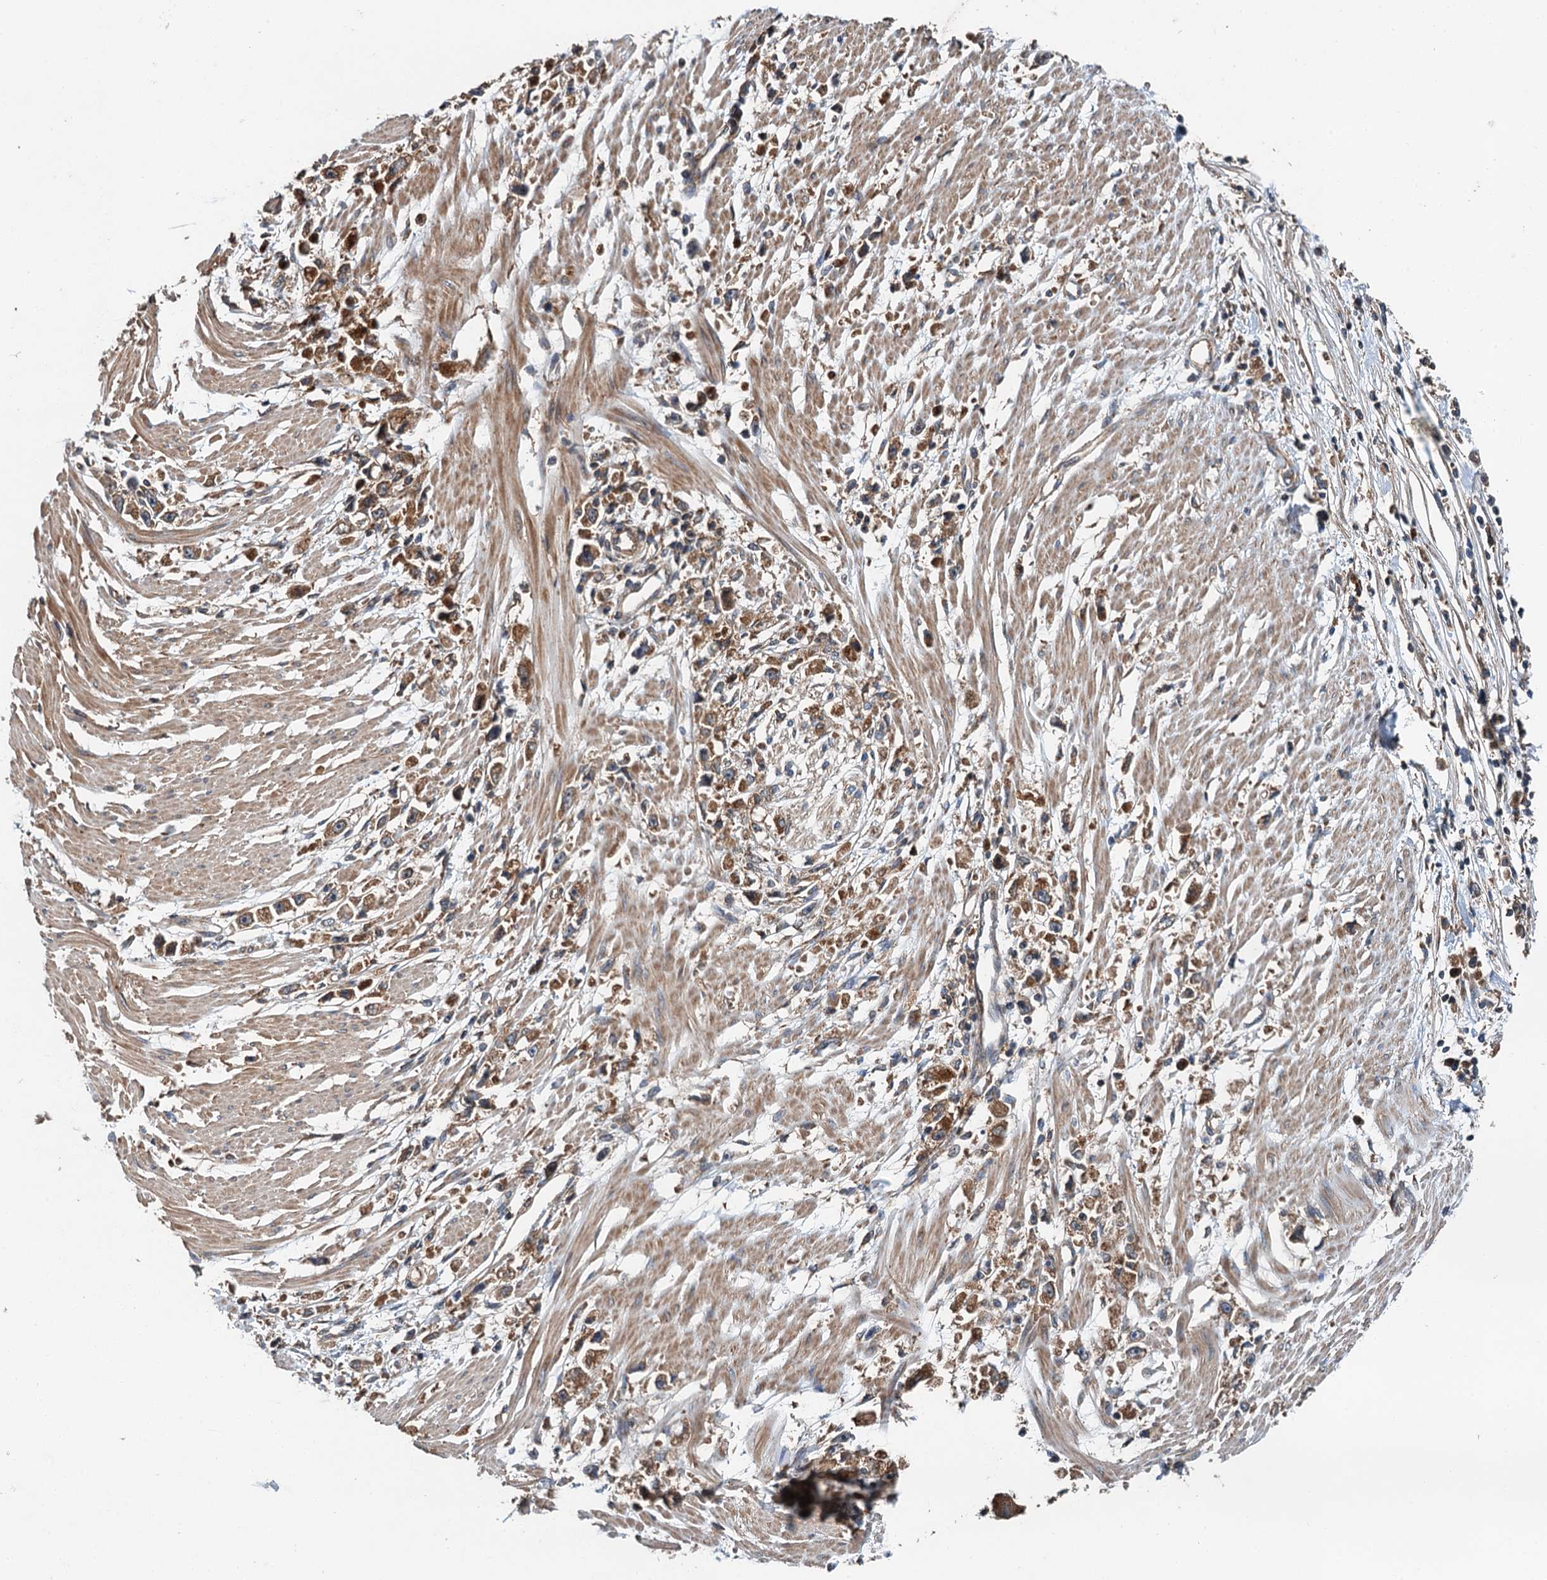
{"staining": {"intensity": "moderate", "quantity": ">75%", "location": "cytoplasmic/membranous"}, "tissue": "stomach cancer", "cell_type": "Tumor cells", "image_type": "cancer", "snomed": [{"axis": "morphology", "description": "Adenocarcinoma, NOS"}, {"axis": "topography", "description": "Stomach"}], "caption": "A brown stain highlights moderate cytoplasmic/membranous staining of a protein in stomach cancer (adenocarcinoma) tumor cells. The staining was performed using DAB, with brown indicating positive protein expression. Nuclei are stained blue with hematoxylin.", "gene": "COG3", "patient": {"sex": "female", "age": 59}}